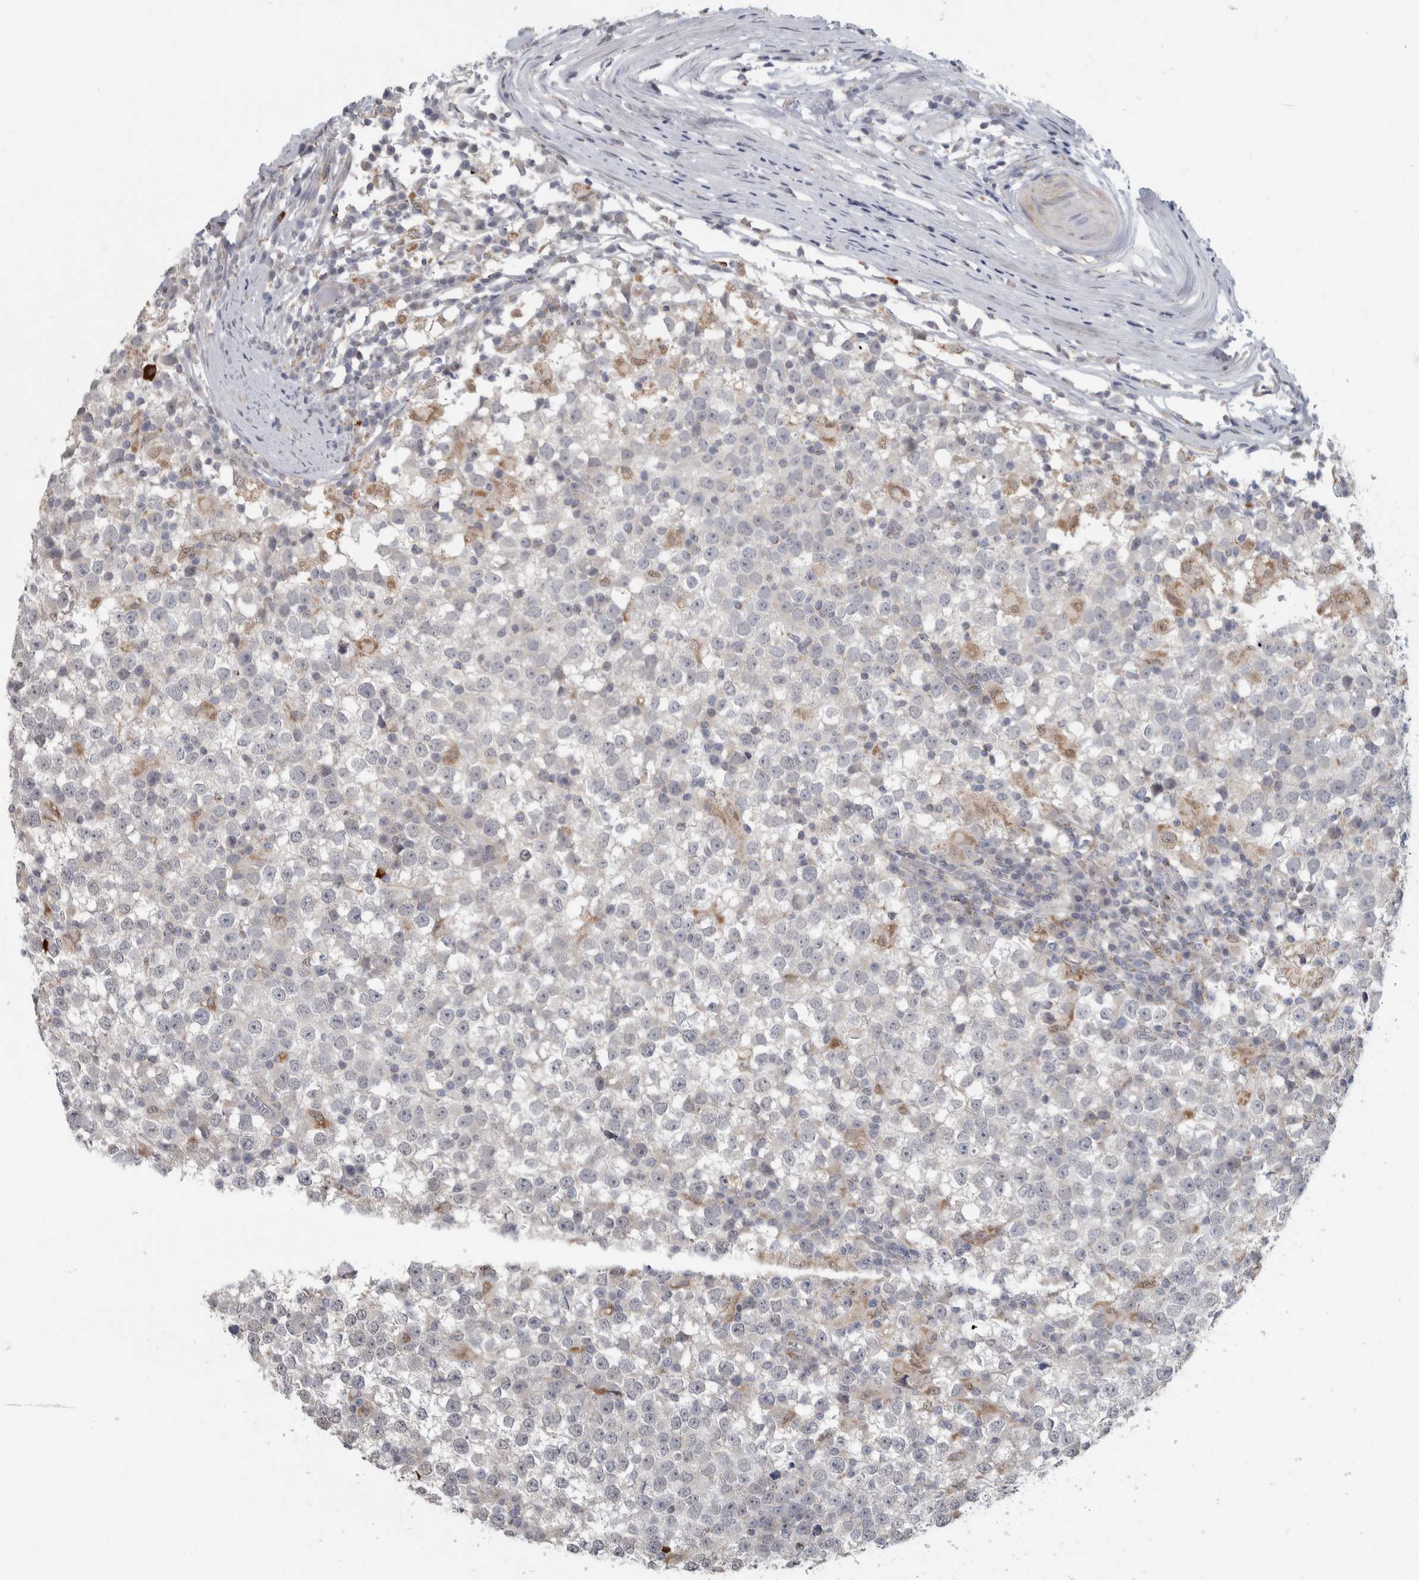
{"staining": {"intensity": "negative", "quantity": "none", "location": "none"}, "tissue": "testis cancer", "cell_type": "Tumor cells", "image_type": "cancer", "snomed": [{"axis": "morphology", "description": "Seminoma, NOS"}, {"axis": "topography", "description": "Testis"}], "caption": "An image of human seminoma (testis) is negative for staining in tumor cells.", "gene": "RAB18", "patient": {"sex": "male", "age": 65}}